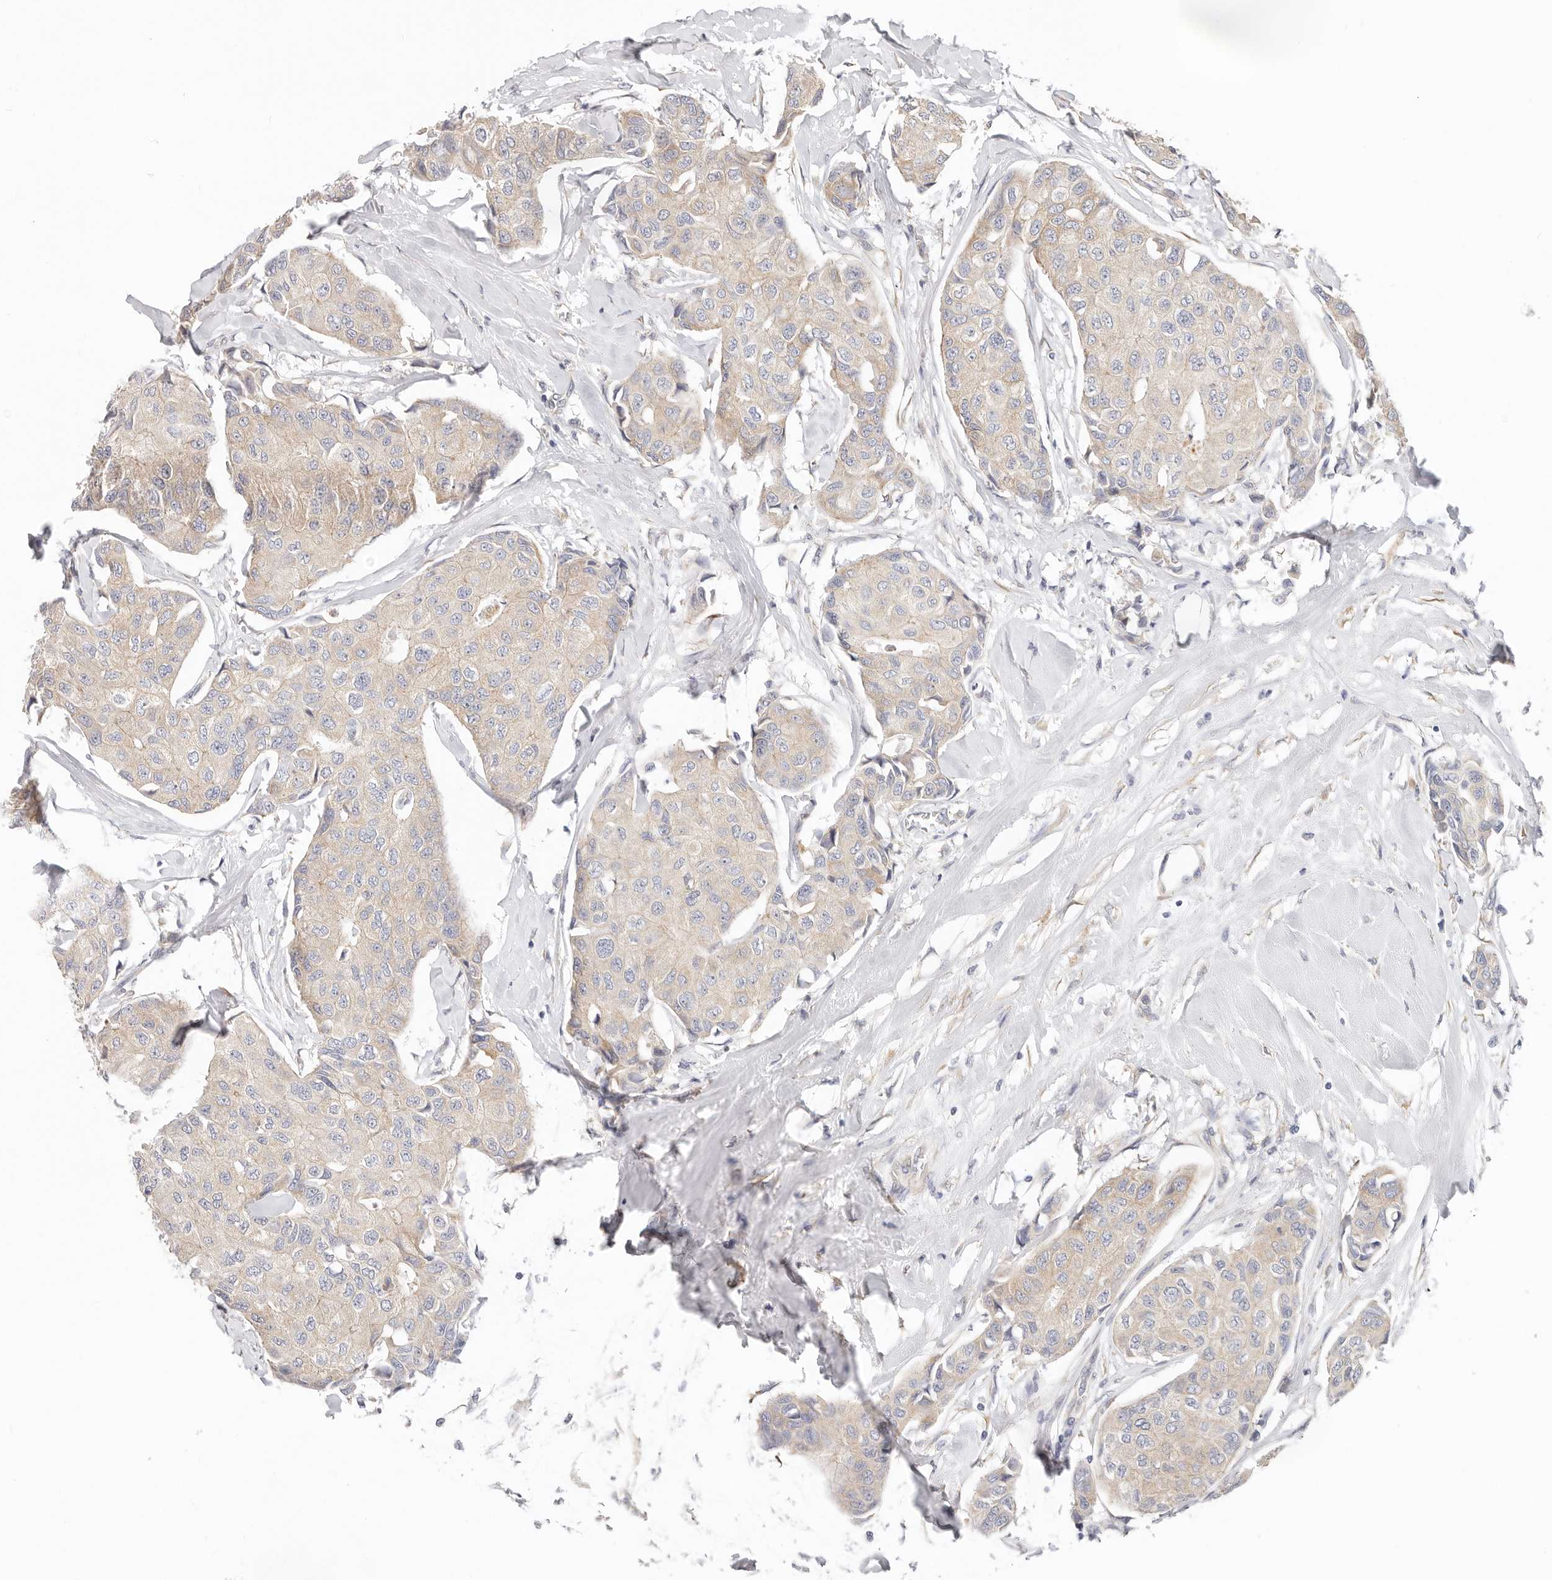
{"staining": {"intensity": "weak", "quantity": "<25%", "location": "cytoplasmic/membranous"}, "tissue": "breast cancer", "cell_type": "Tumor cells", "image_type": "cancer", "snomed": [{"axis": "morphology", "description": "Duct carcinoma"}, {"axis": "topography", "description": "Breast"}], "caption": "Immunohistochemistry photomicrograph of human breast invasive ductal carcinoma stained for a protein (brown), which reveals no expression in tumor cells.", "gene": "AFDN", "patient": {"sex": "female", "age": 80}}